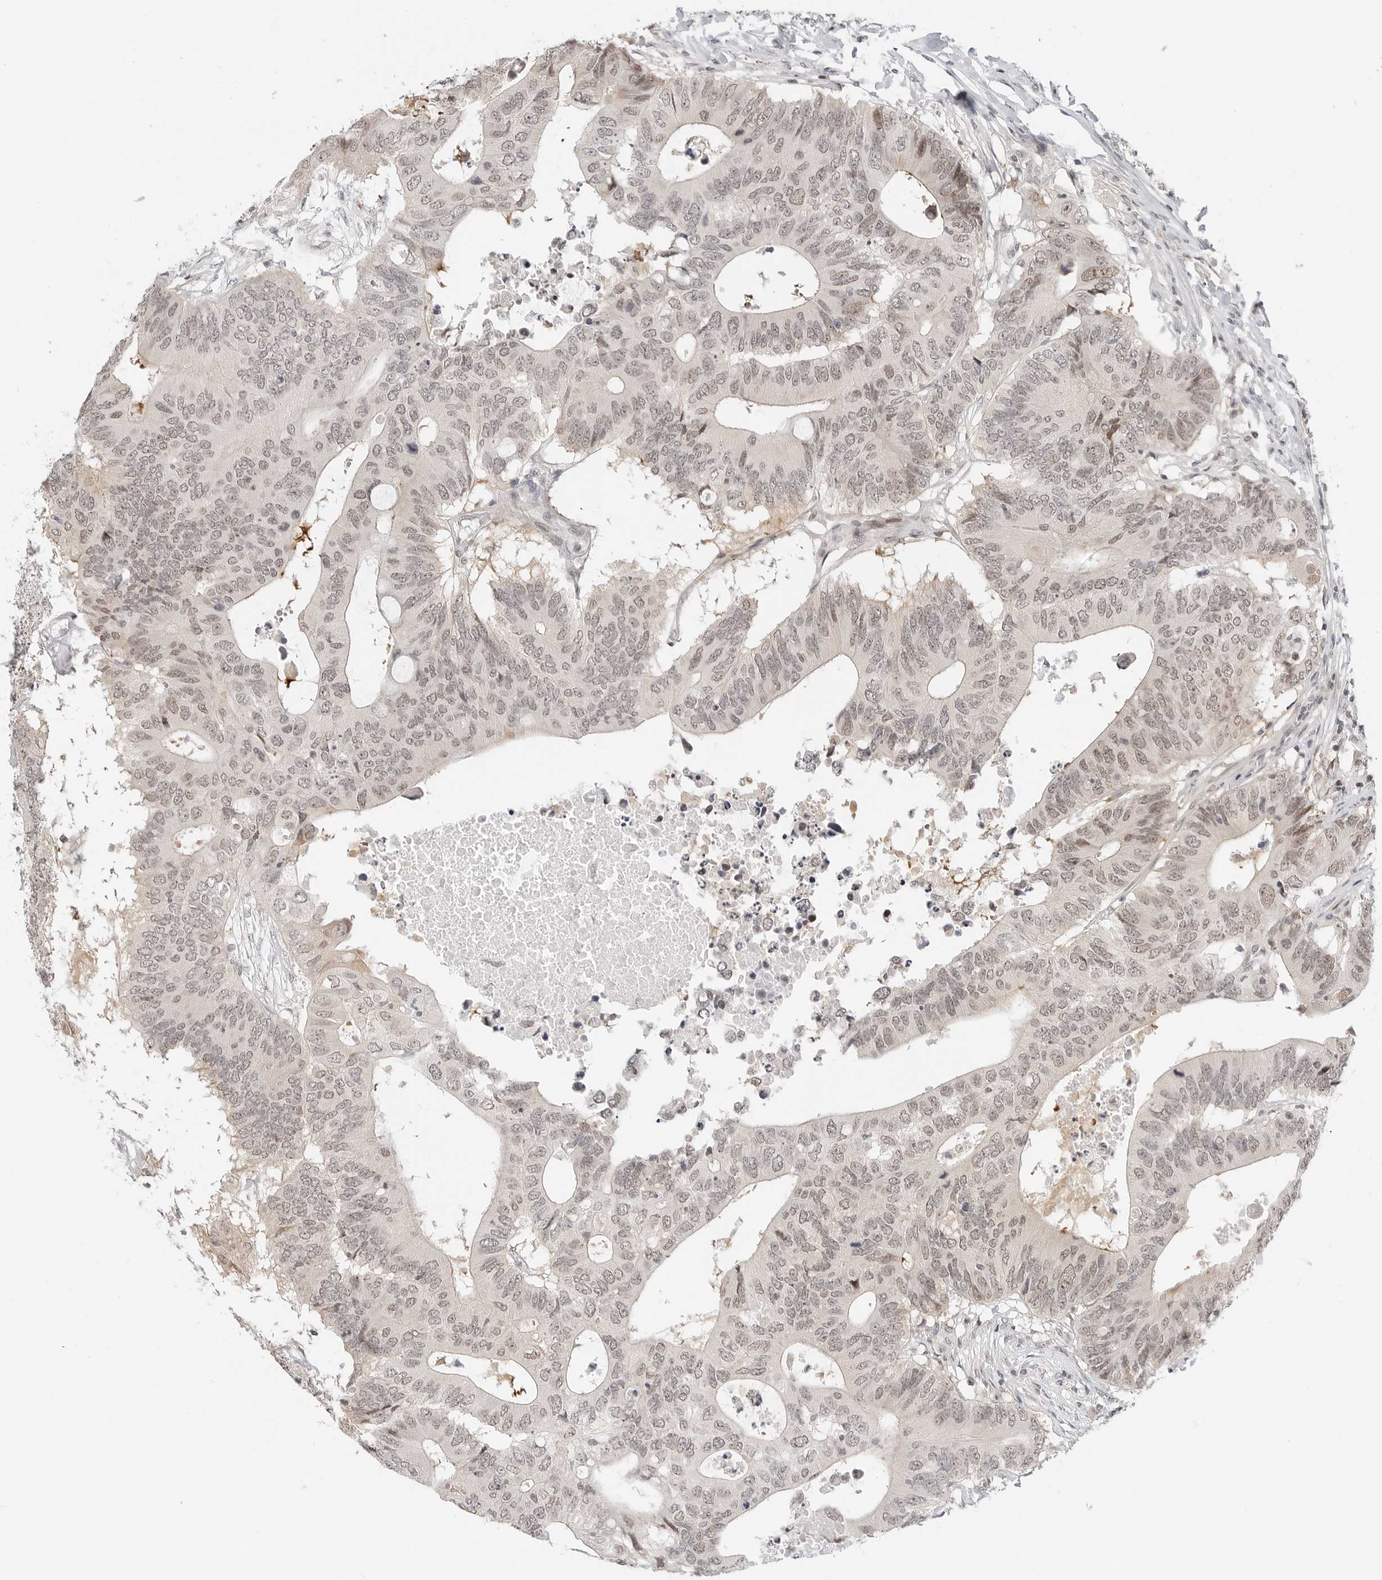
{"staining": {"intensity": "weak", "quantity": "25%-75%", "location": "nuclear"}, "tissue": "colorectal cancer", "cell_type": "Tumor cells", "image_type": "cancer", "snomed": [{"axis": "morphology", "description": "Adenocarcinoma, NOS"}, {"axis": "topography", "description": "Colon"}], "caption": "DAB immunohistochemical staining of colorectal cancer shows weak nuclear protein positivity in about 25%-75% of tumor cells.", "gene": "TSEN2", "patient": {"sex": "male", "age": 71}}